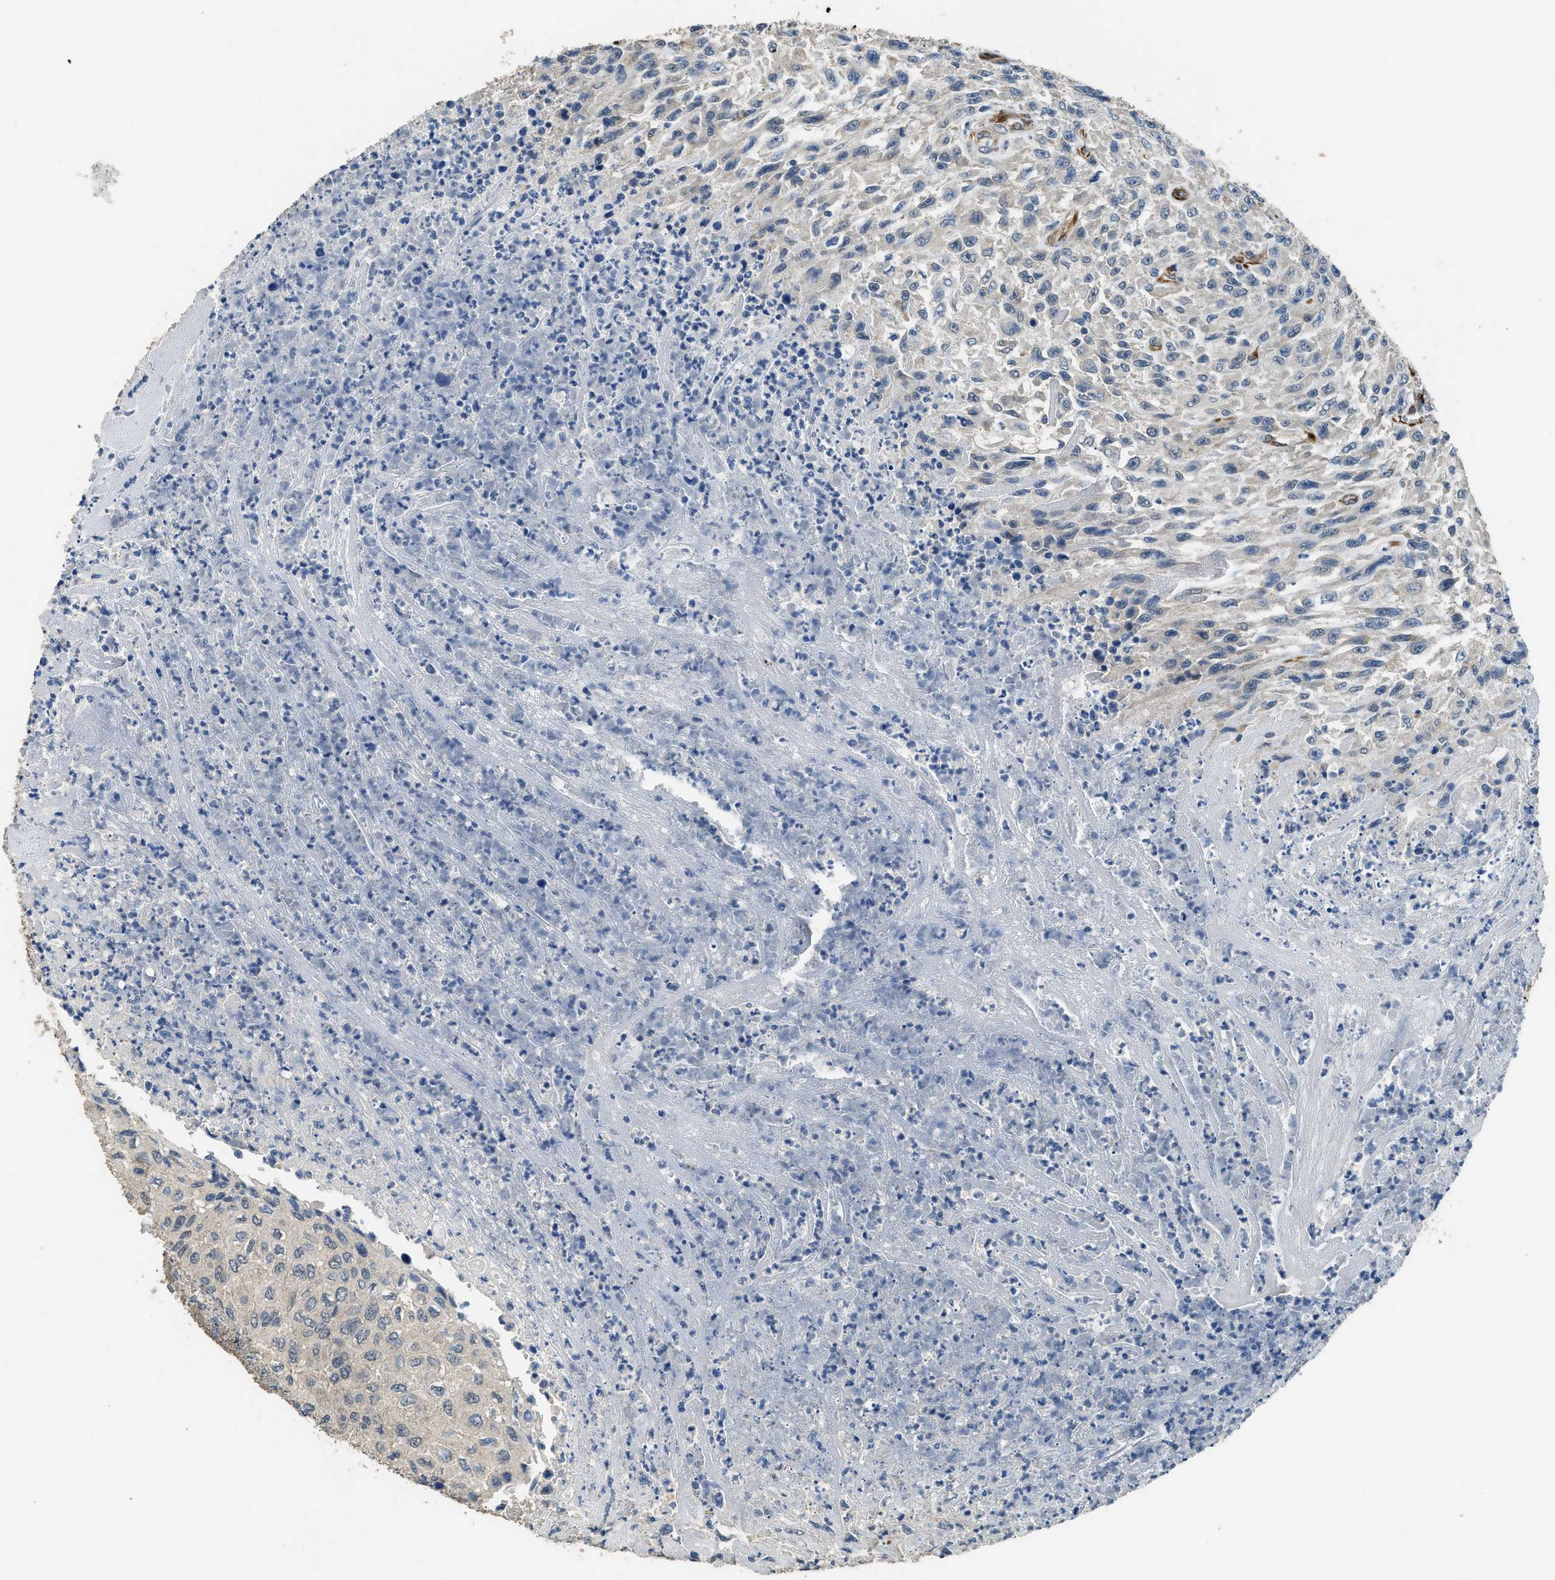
{"staining": {"intensity": "negative", "quantity": "none", "location": "none"}, "tissue": "urothelial cancer", "cell_type": "Tumor cells", "image_type": "cancer", "snomed": [{"axis": "morphology", "description": "Urothelial carcinoma, High grade"}, {"axis": "topography", "description": "Urinary bladder"}], "caption": "Image shows no protein staining in tumor cells of urothelial carcinoma (high-grade) tissue.", "gene": "SYNM", "patient": {"sex": "male", "age": 66}}